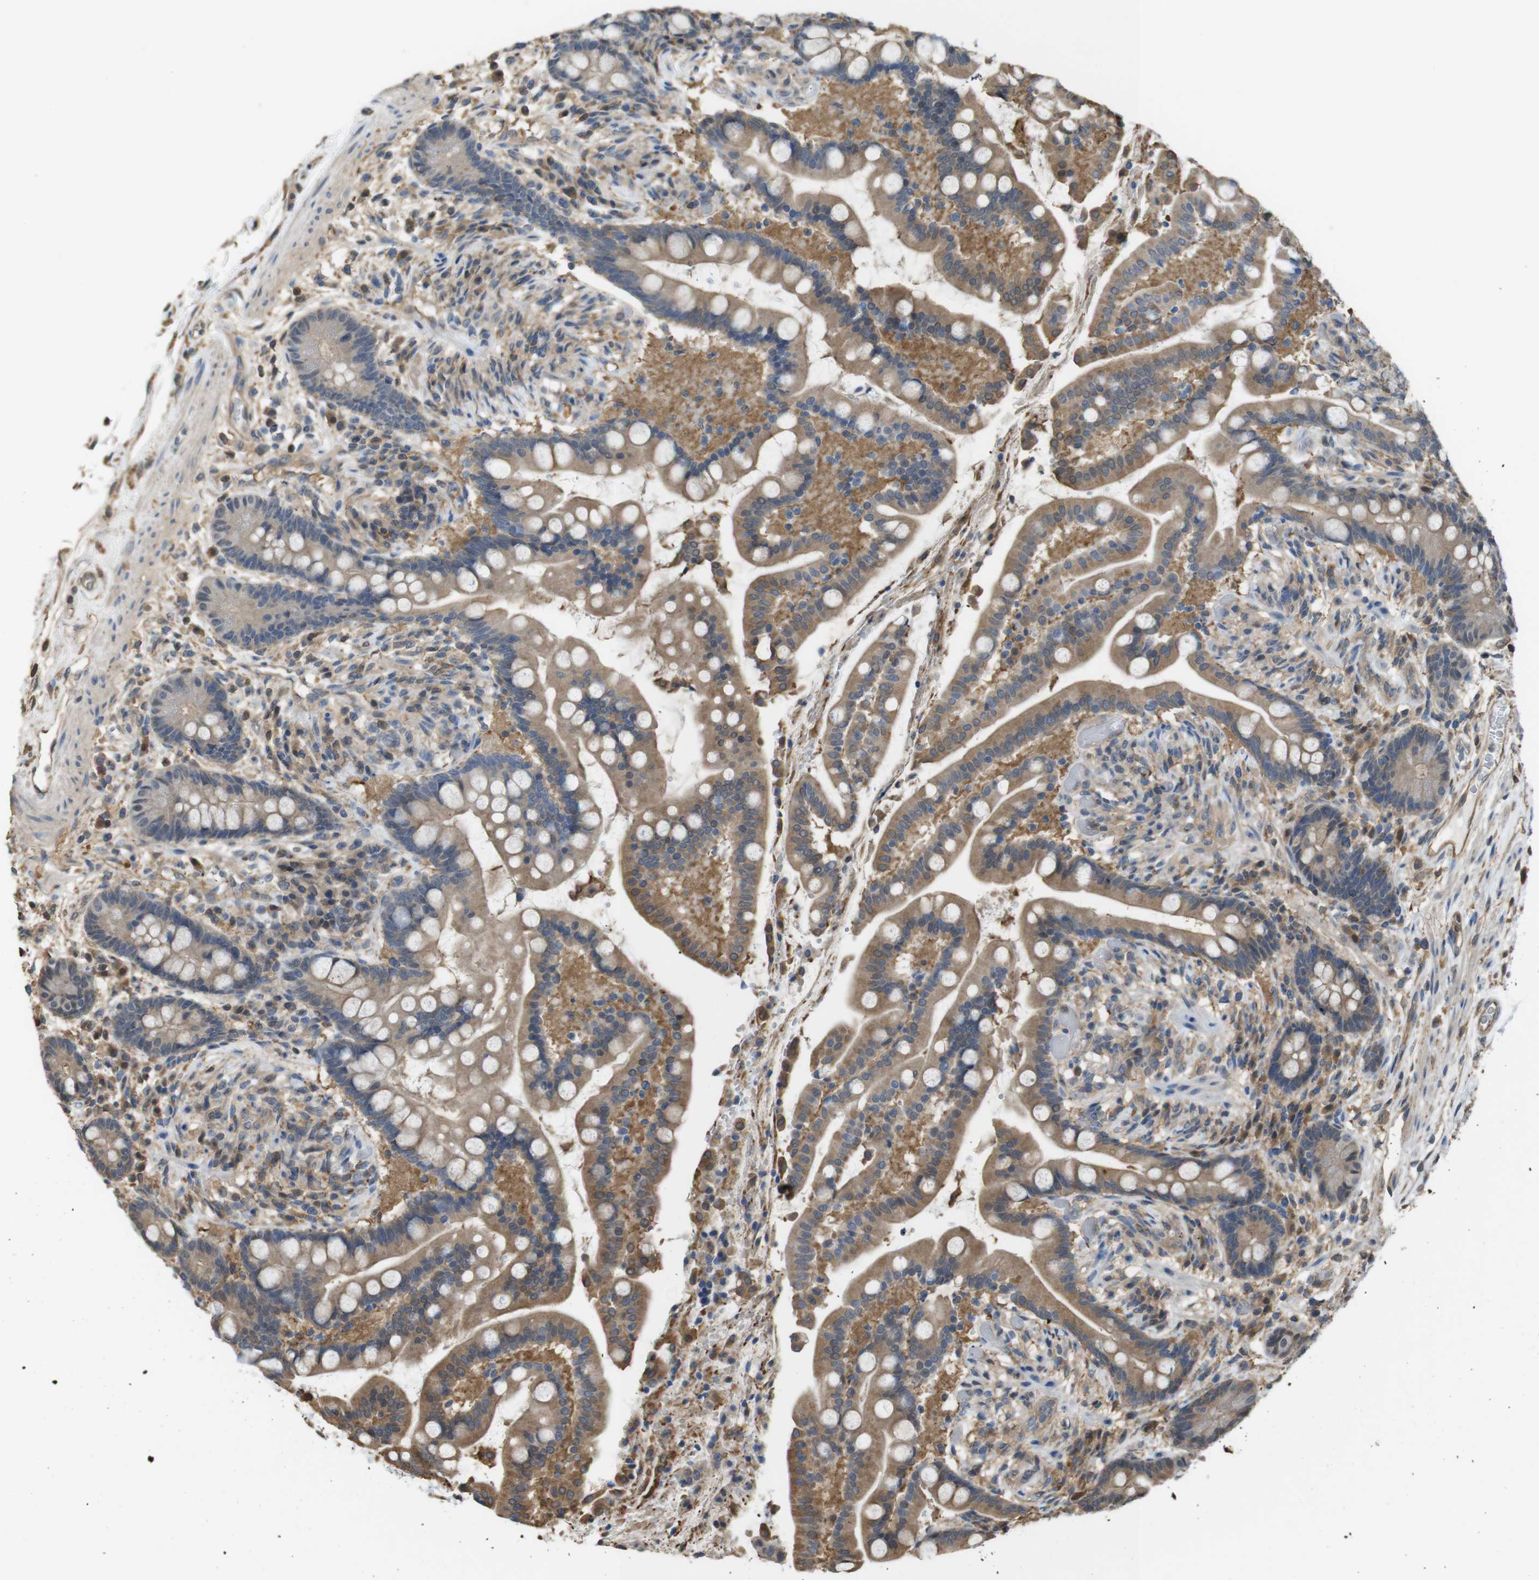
{"staining": {"intensity": "moderate", "quantity": ">75%", "location": "cytoplasmic/membranous"}, "tissue": "colon", "cell_type": "Endothelial cells", "image_type": "normal", "snomed": [{"axis": "morphology", "description": "Normal tissue, NOS"}, {"axis": "topography", "description": "Colon"}], "caption": "Colon stained for a protein reveals moderate cytoplasmic/membranous positivity in endothelial cells. The protein is shown in brown color, while the nuclei are stained blue.", "gene": "ARHGDIA", "patient": {"sex": "male", "age": 73}}